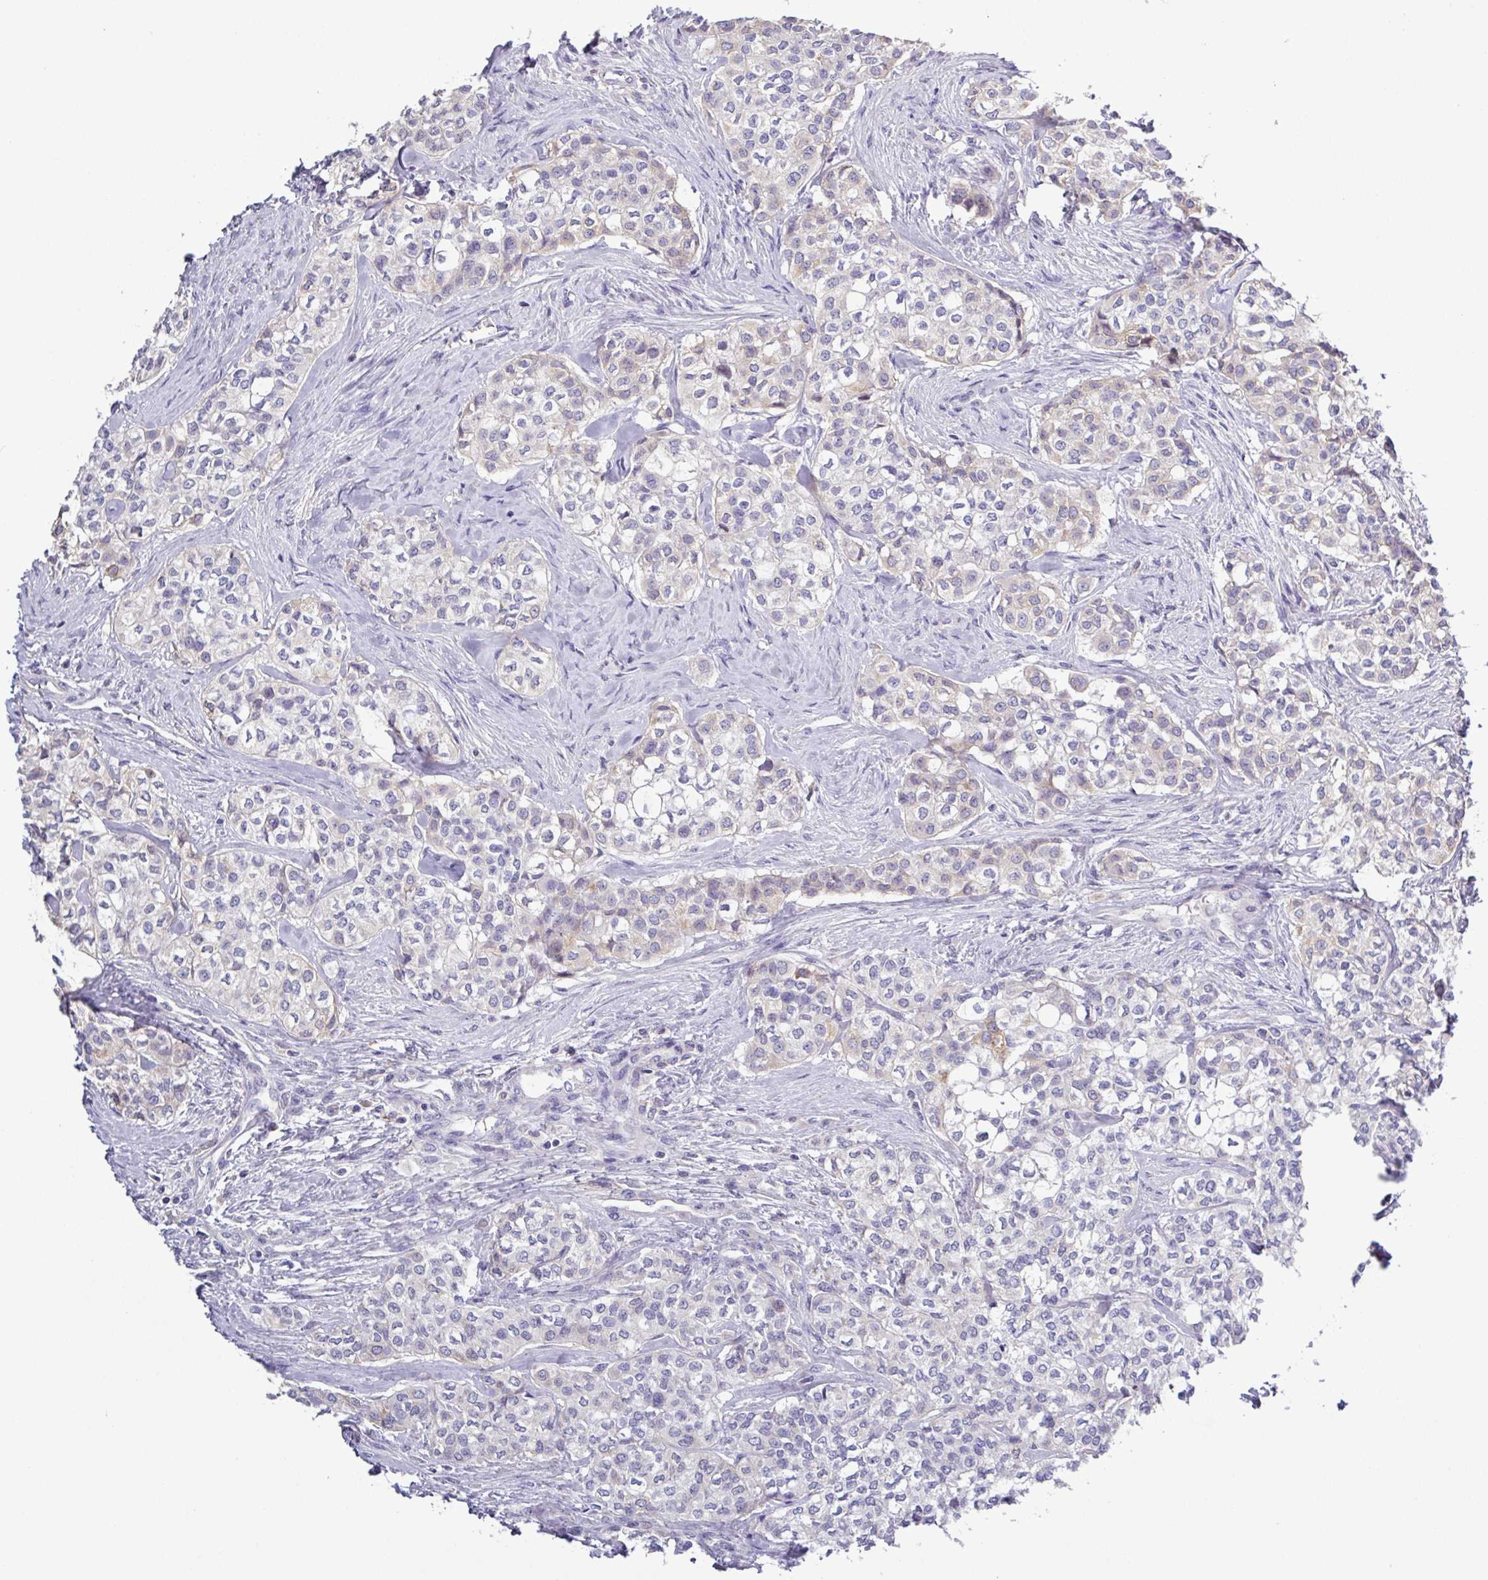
{"staining": {"intensity": "negative", "quantity": "none", "location": "none"}, "tissue": "head and neck cancer", "cell_type": "Tumor cells", "image_type": "cancer", "snomed": [{"axis": "morphology", "description": "Adenocarcinoma, NOS"}, {"axis": "topography", "description": "Head-Neck"}], "caption": "DAB (3,3'-diaminobenzidine) immunohistochemical staining of adenocarcinoma (head and neck) shows no significant expression in tumor cells.", "gene": "SFTPB", "patient": {"sex": "male", "age": 81}}